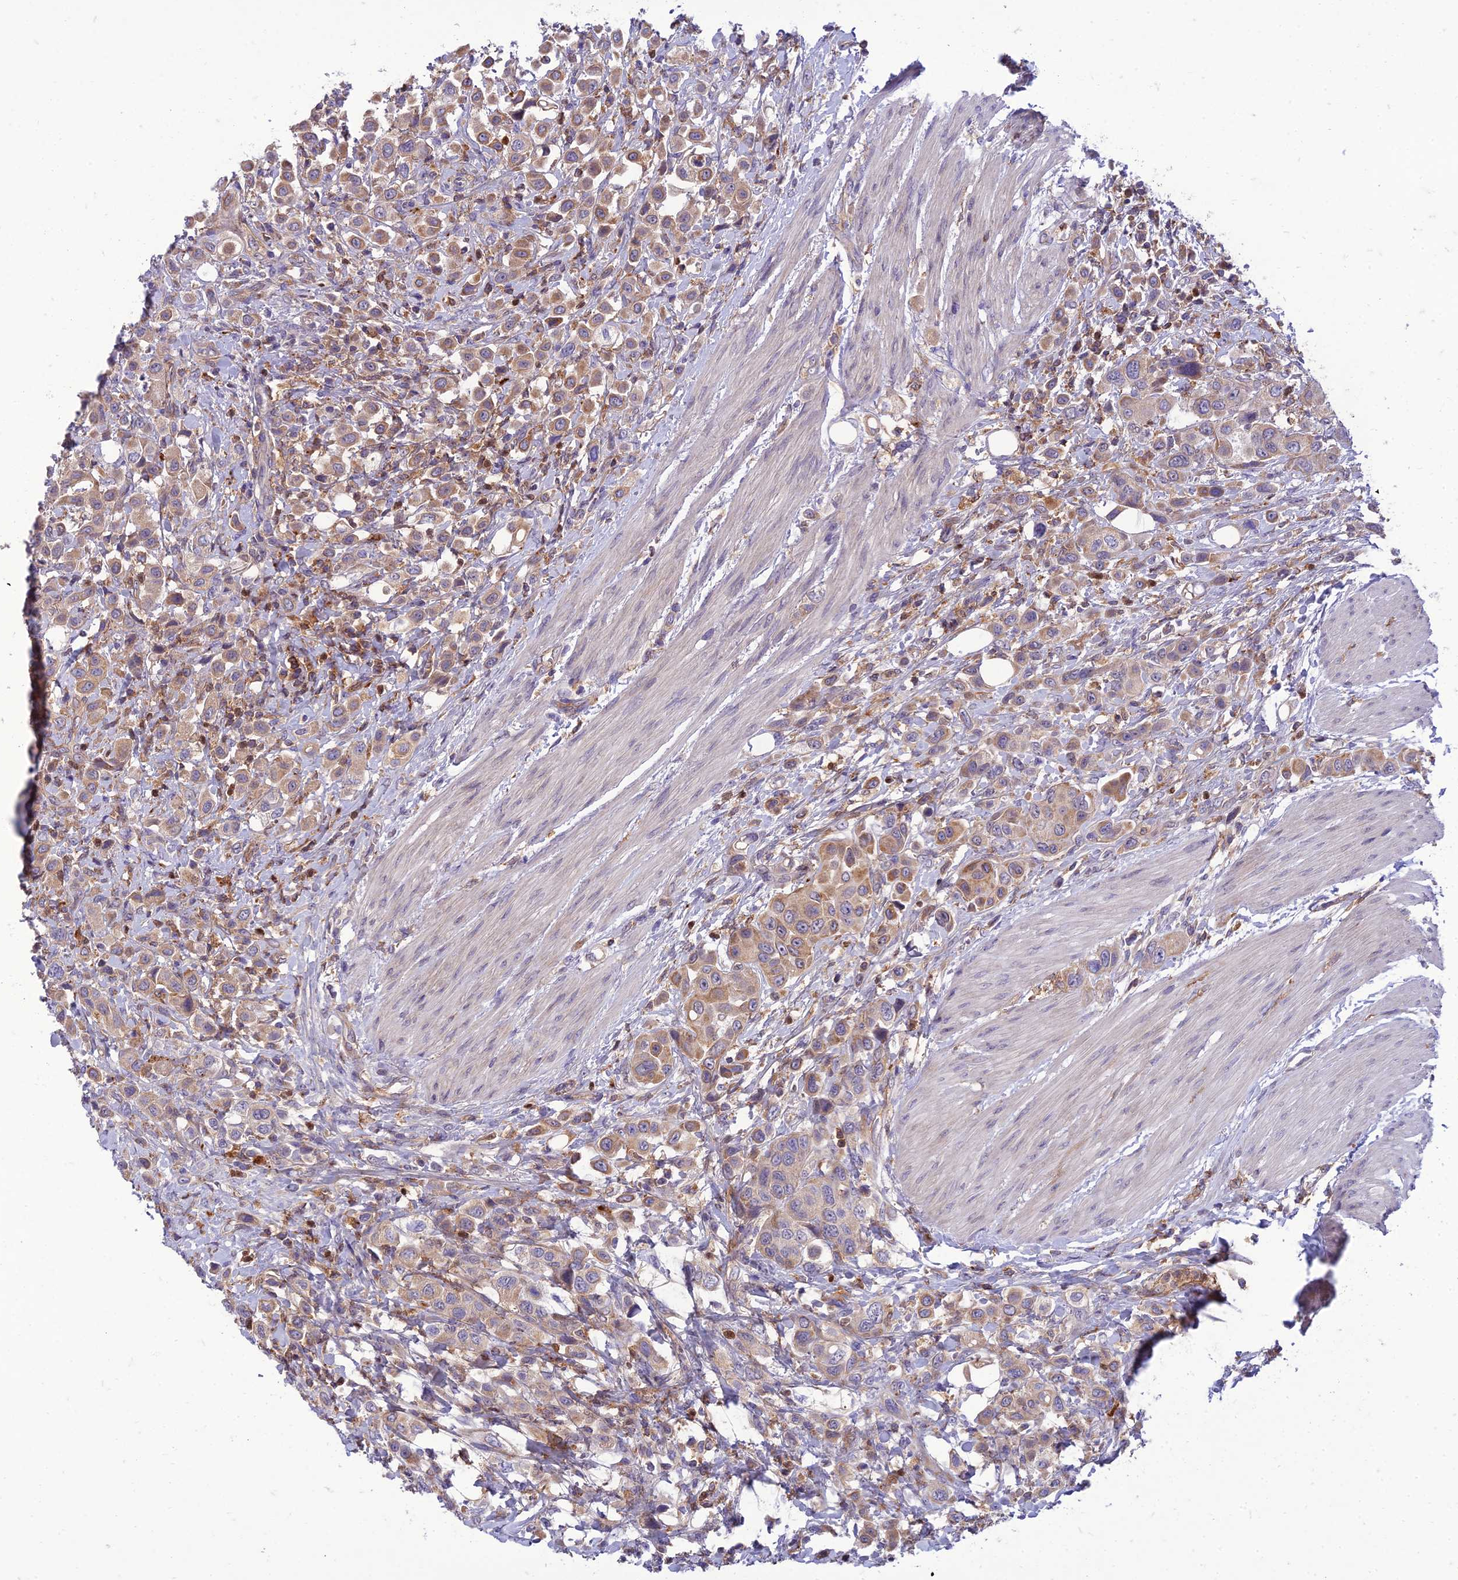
{"staining": {"intensity": "moderate", "quantity": ">75%", "location": "cytoplasmic/membranous"}, "tissue": "urothelial cancer", "cell_type": "Tumor cells", "image_type": "cancer", "snomed": [{"axis": "morphology", "description": "Urothelial carcinoma, High grade"}, {"axis": "topography", "description": "Urinary bladder"}], "caption": "Immunohistochemistry (IHC) micrograph of urothelial cancer stained for a protein (brown), which shows medium levels of moderate cytoplasmic/membranous positivity in approximately >75% of tumor cells.", "gene": "IRAK3", "patient": {"sex": "male", "age": 50}}